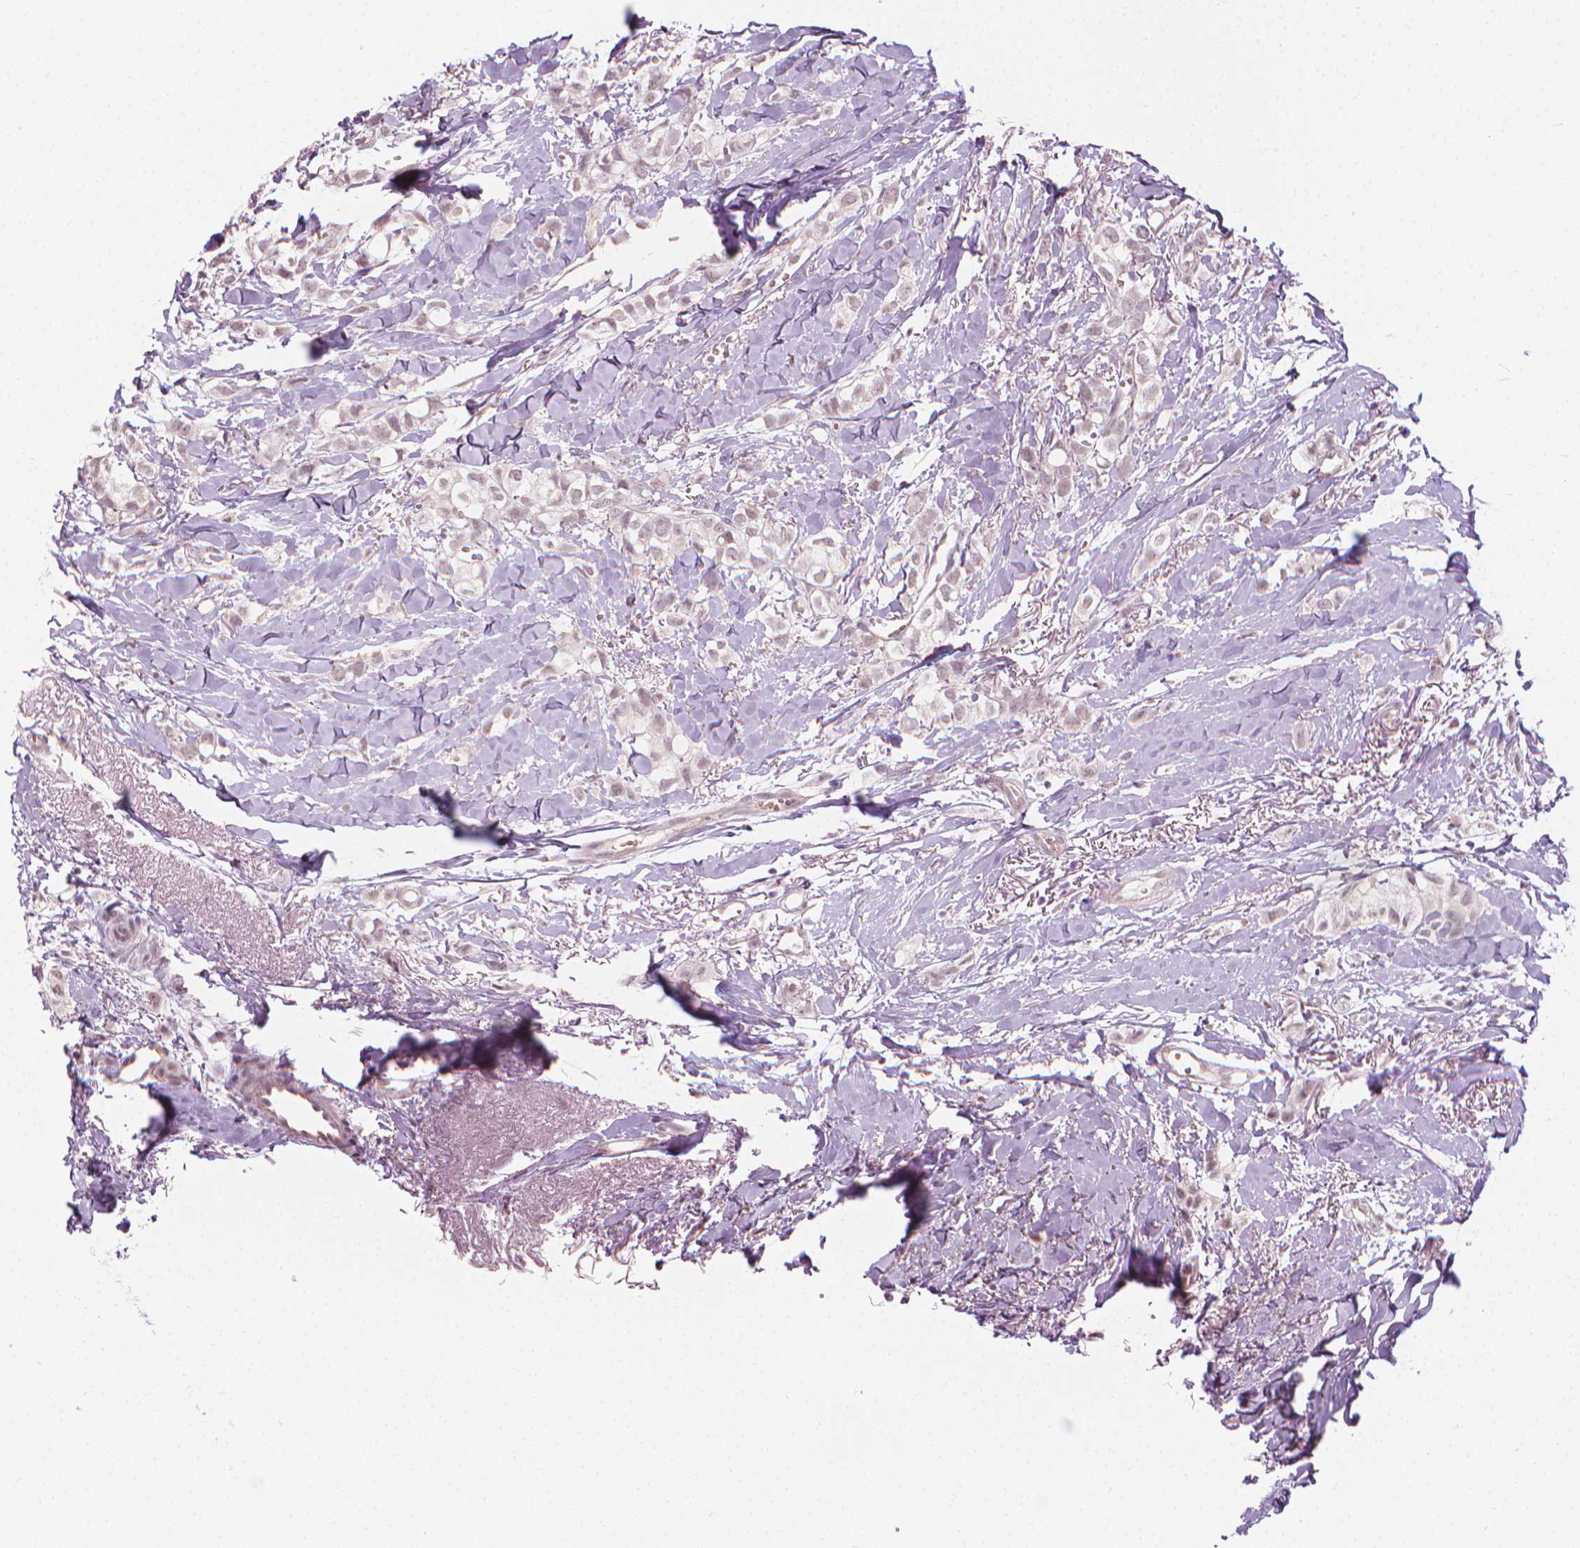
{"staining": {"intensity": "weak", "quantity": "25%-75%", "location": "nuclear"}, "tissue": "breast cancer", "cell_type": "Tumor cells", "image_type": "cancer", "snomed": [{"axis": "morphology", "description": "Duct carcinoma"}, {"axis": "topography", "description": "Breast"}], "caption": "Human breast cancer (invasive ductal carcinoma) stained for a protein (brown) reveals weak nuclear positive staining in approximately 25%-75% of tumor cells.", "gene": "CDKN1C", "patient": {"sex": "female", "age": 85}}